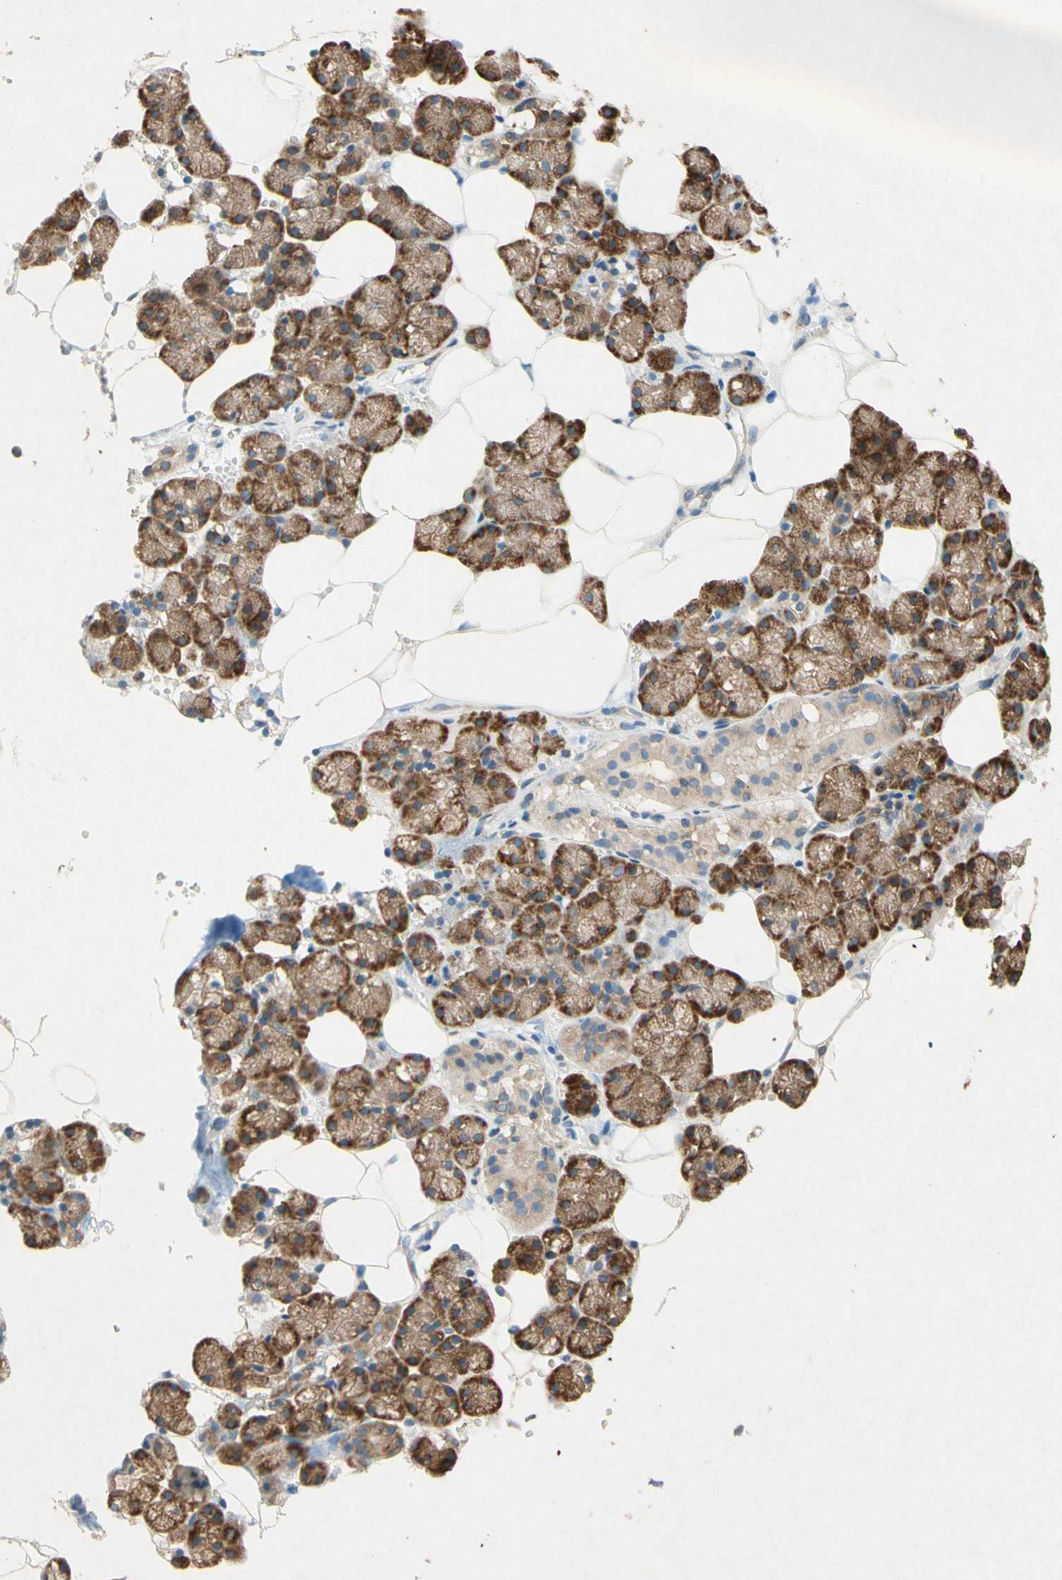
{"staining": {"intensity": "strong", "quantity": ">75%", "location": "cytoplasmic/membranous"}, "tissue": "salivary gland", "cell_type": "Glandular cells", "image_type": "normal", "snomed": [{"axis": "morphology", "description": "Normal tissue, NOS"}, {"axis": "topography", "description": "Salivary gland"}], "caption": "An image showing strong cytoplasmic/membranous expression in about >75% of glandular cells in normal salivary gland, as visualized by brown immunohistochemical staining.", "gene": "PABPC1", "patient": {"sex": "male", "age": 62}}